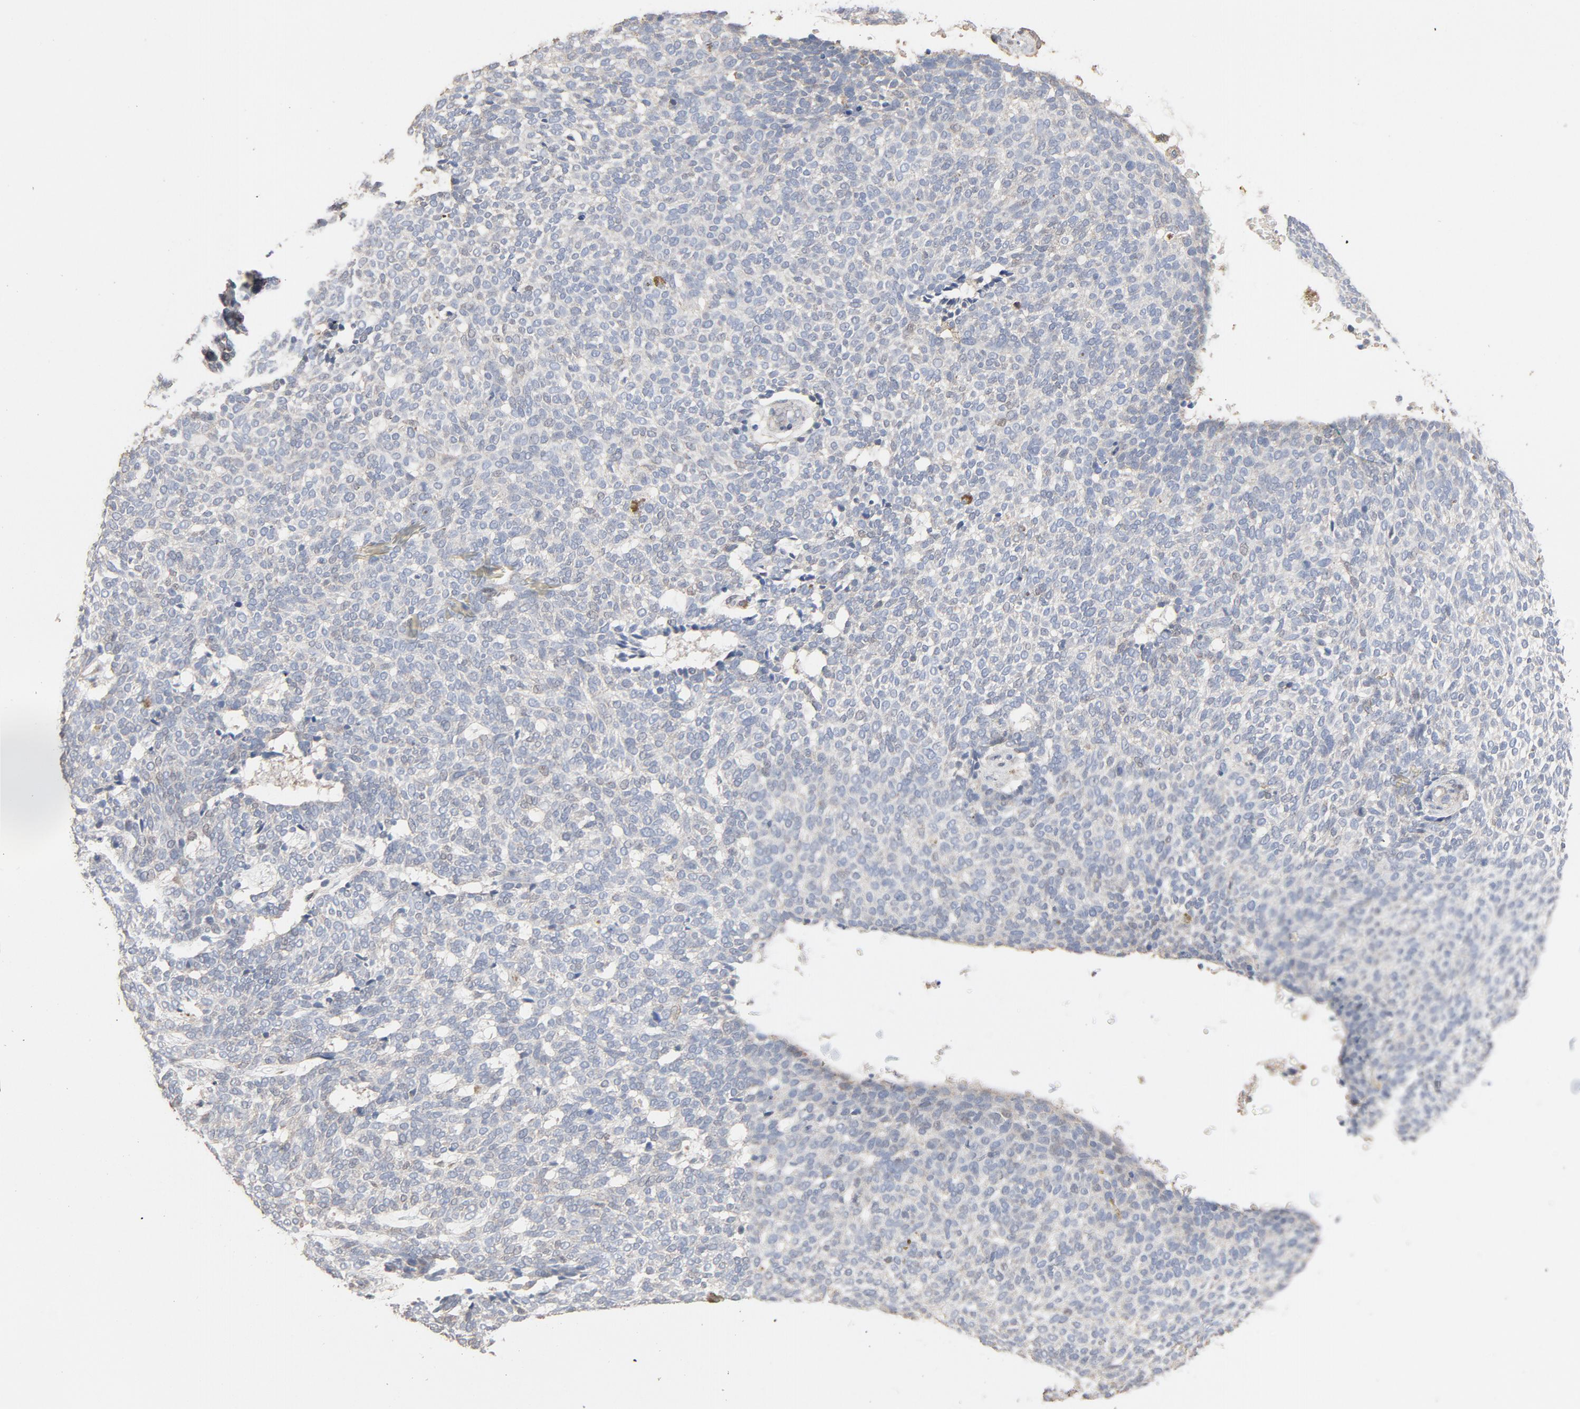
{"staining": {"intensity": "negative", "quantity": "none", "location": "none"}, "tissue": "skin cancer", "cell_type": "Tumor cells", "image_type": "cancer", "snomed": [{"axis": "morphology", "description": "Normal tissue, NOS"}, {"axis": "morphology", "description": "Basal cell carcinoma"}, {"axis": "topography", "description": "Skin"}], "caption": "Protein analysis of skin cancer (basal cell carcinoma) shows no significant staining in tumor cells. (Stains: DAB (3,3'-diaminobenzidine) IHC with hematoxylin counter stain, Microscopy: brightfield microscopy at high magnification).", "gene": "CDK6", "patient": {"sex": "male", "age": 87}}